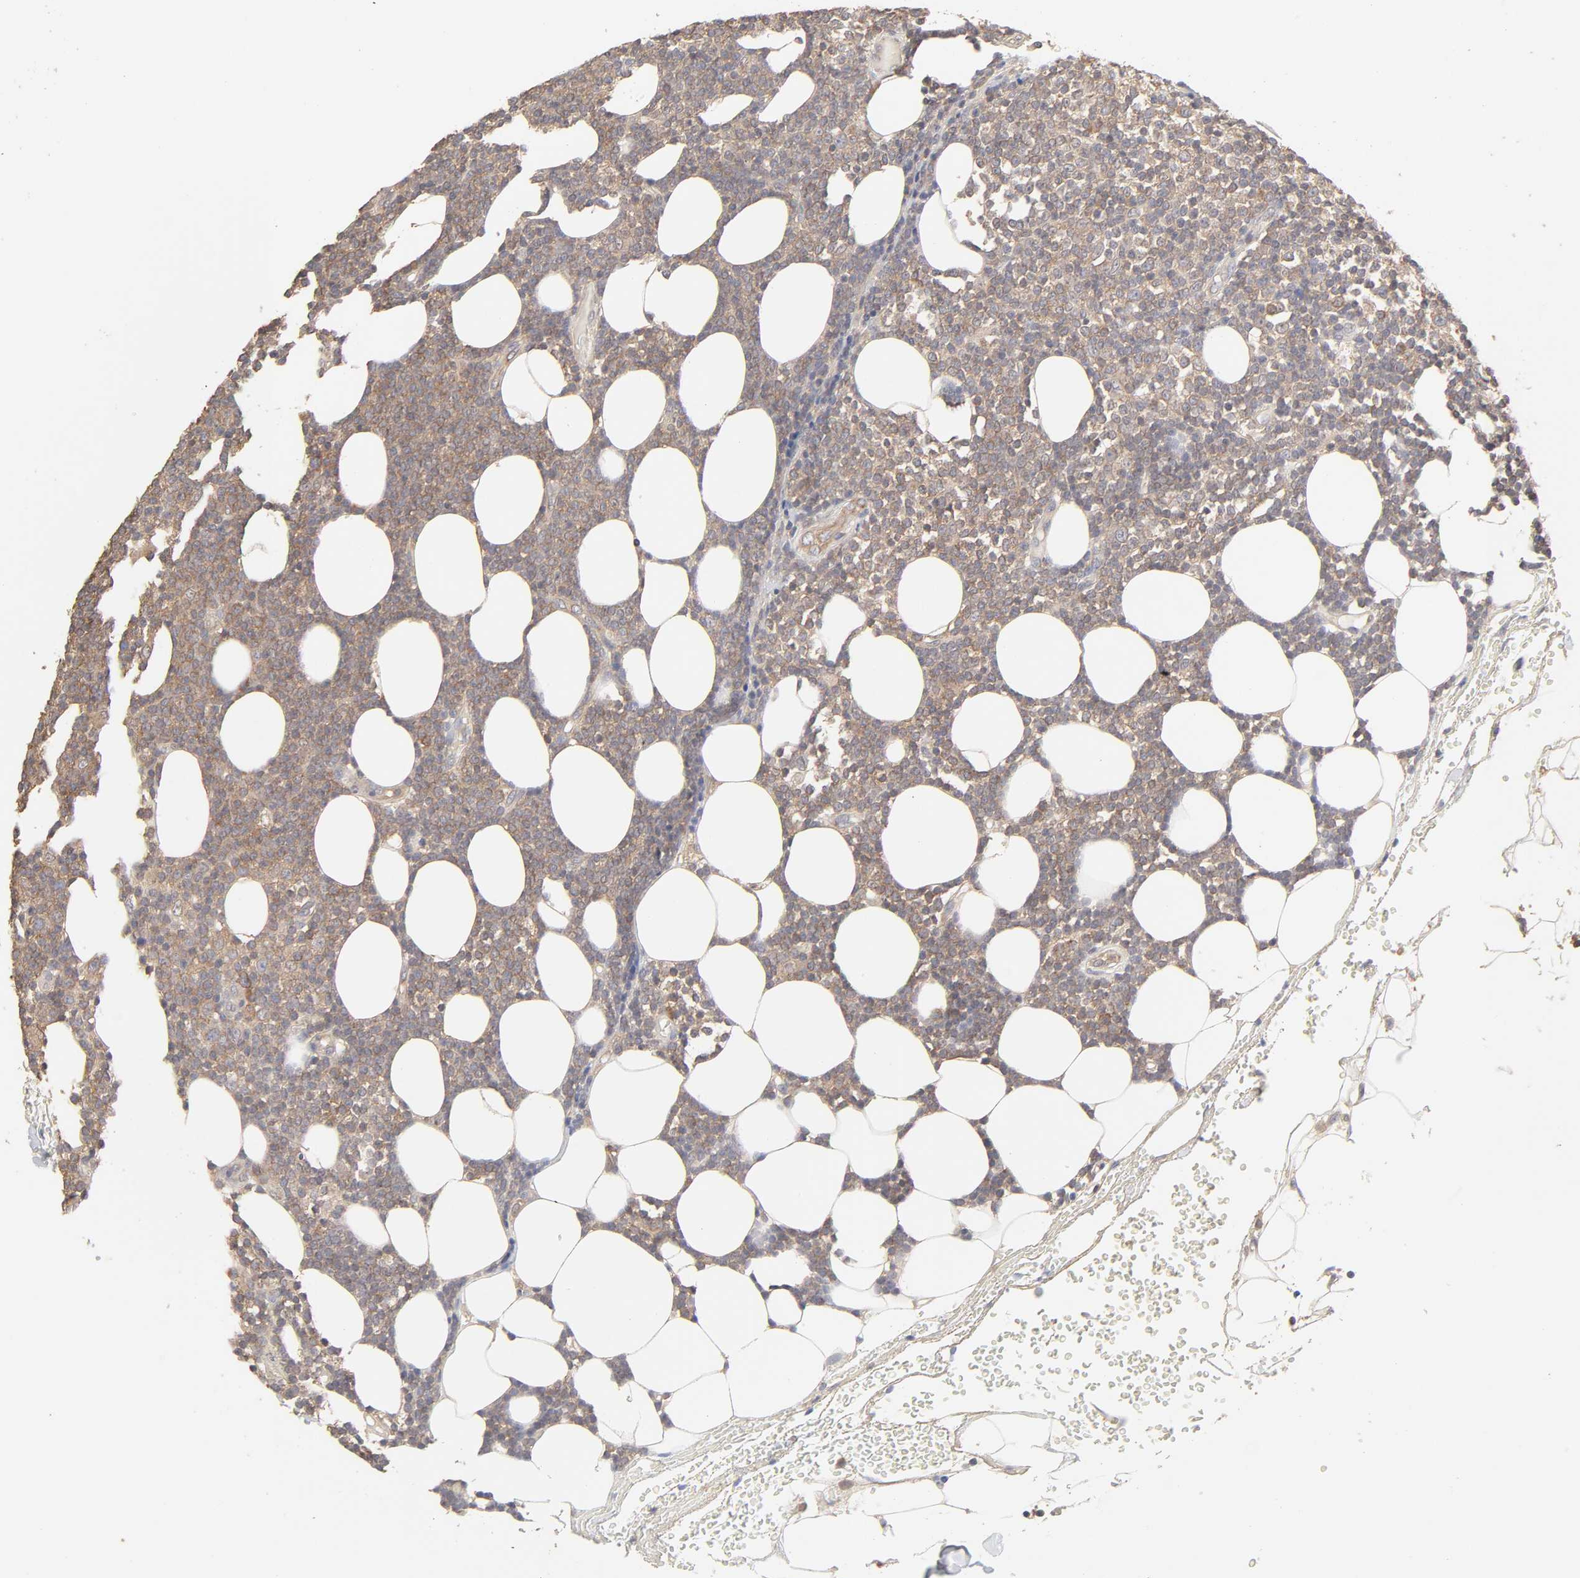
{"staining": {"intensity": "negative", "quantity": "none", "location": "none"}, "tissue": "lymphoma", "cell_type": "Tumor cells", "image_type": "cancer", "snomed": [{"axis": "morphology", "description": "Malignant lymphoma, non-Hodgkin's type, Low grade"}, {"axis": "topography", "description": "Soft tissue"}], "caption": "This is an immunohistochemistry (IHC) image of malignant lymphoma, non-Hodgkin's type (low-grade). There is no staining in tumor cells.", "gene": "AP1G2", "patient": {"sex": "male", "age": 92}}